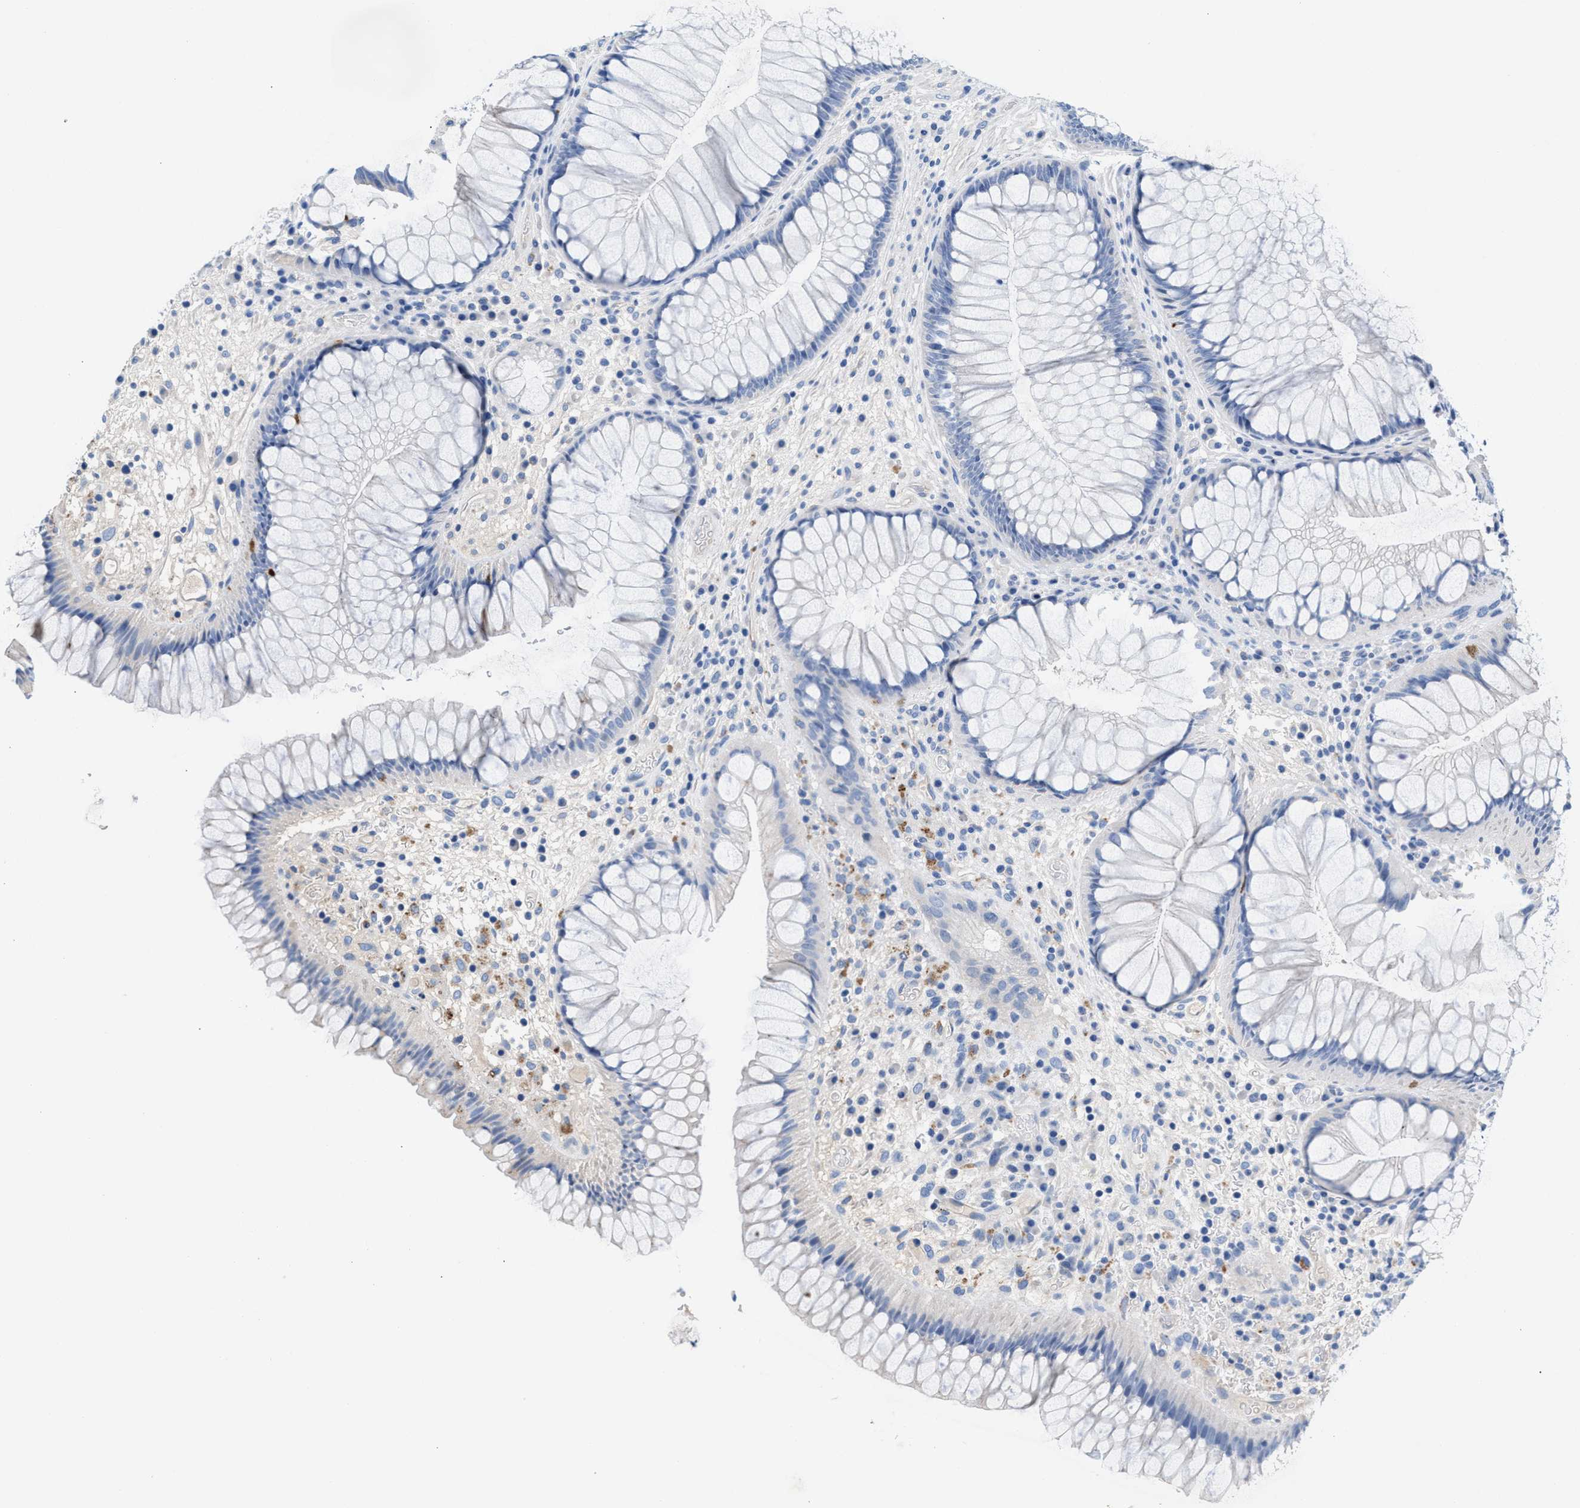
{"staining": {"intensity": "negative", "quantity": "none", "location": "none"}, "tissue": "rectum", "cell_type": "Glandular cells", "image_type": "normal", "snomed": [{"axis": "morphology", "description": "Normal tissue, NOS"}, {"axis": "topography", "description": "Rectum"}], "caption": "Normal rectum was stained to show a protein in brown. There is no significant positivity in glandular cells.", "gene": "SLFN13", "patient": {"sex": "male", "age": 51}}